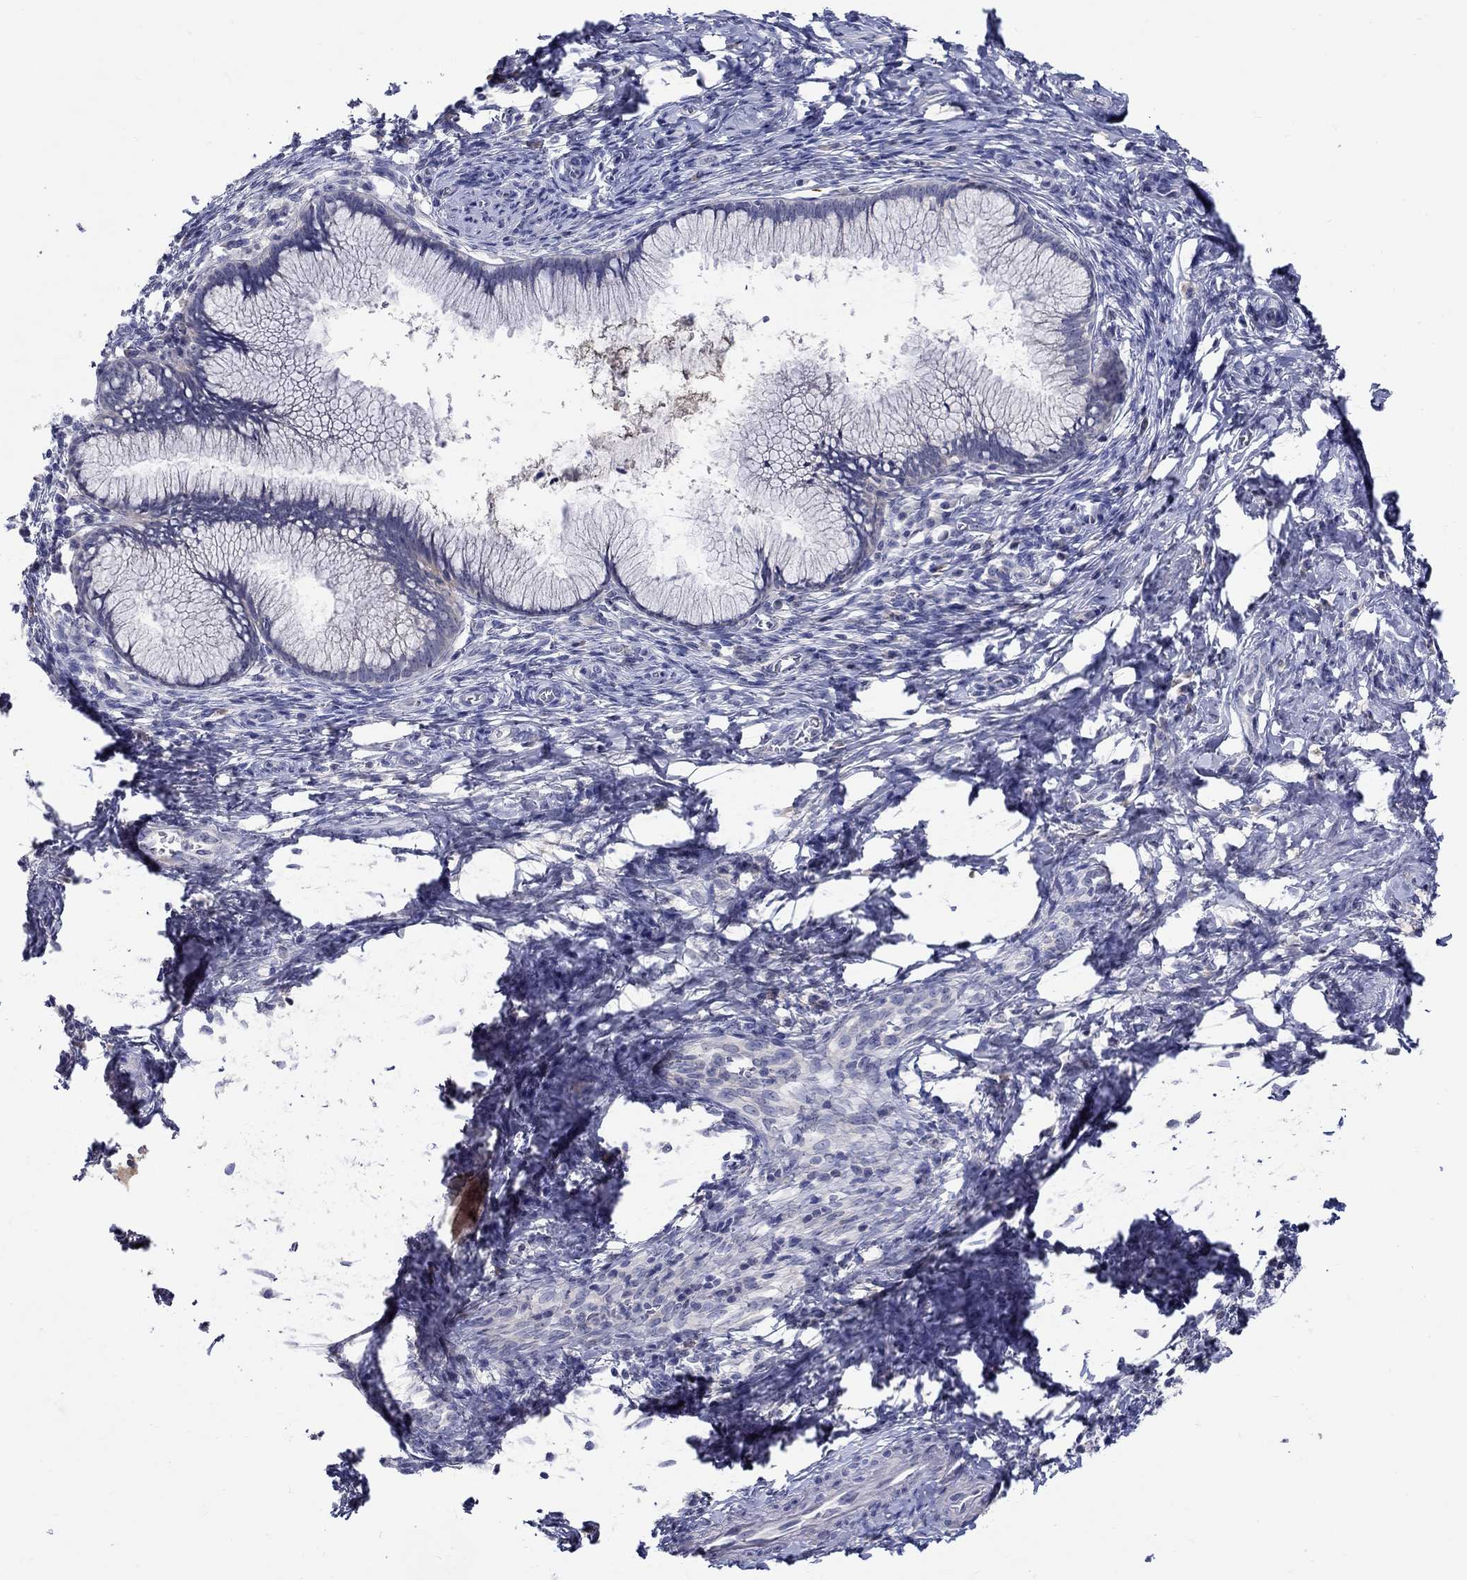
{"staining": {"intensity": "negative", "quantity": "none", "location": "none"}, "tissue": "cervical cancer", "cell_type": "Tumor cells", "image_type": "cancer", "snomed": [{"axis": "morphology", "description": "Squamous cell carcinoma, NOS"}, {"axis": "topography", "description": "Cervix"}], "caption": "Immunohistochemistry (IHC) histopathology image of human cervical cancer (squamous cell carcinoma) stained for a protein (brown), which shows no expression in tumor cells.", "gene": "SLC30A3", "patient": {"sex": "female", "age": 54}}